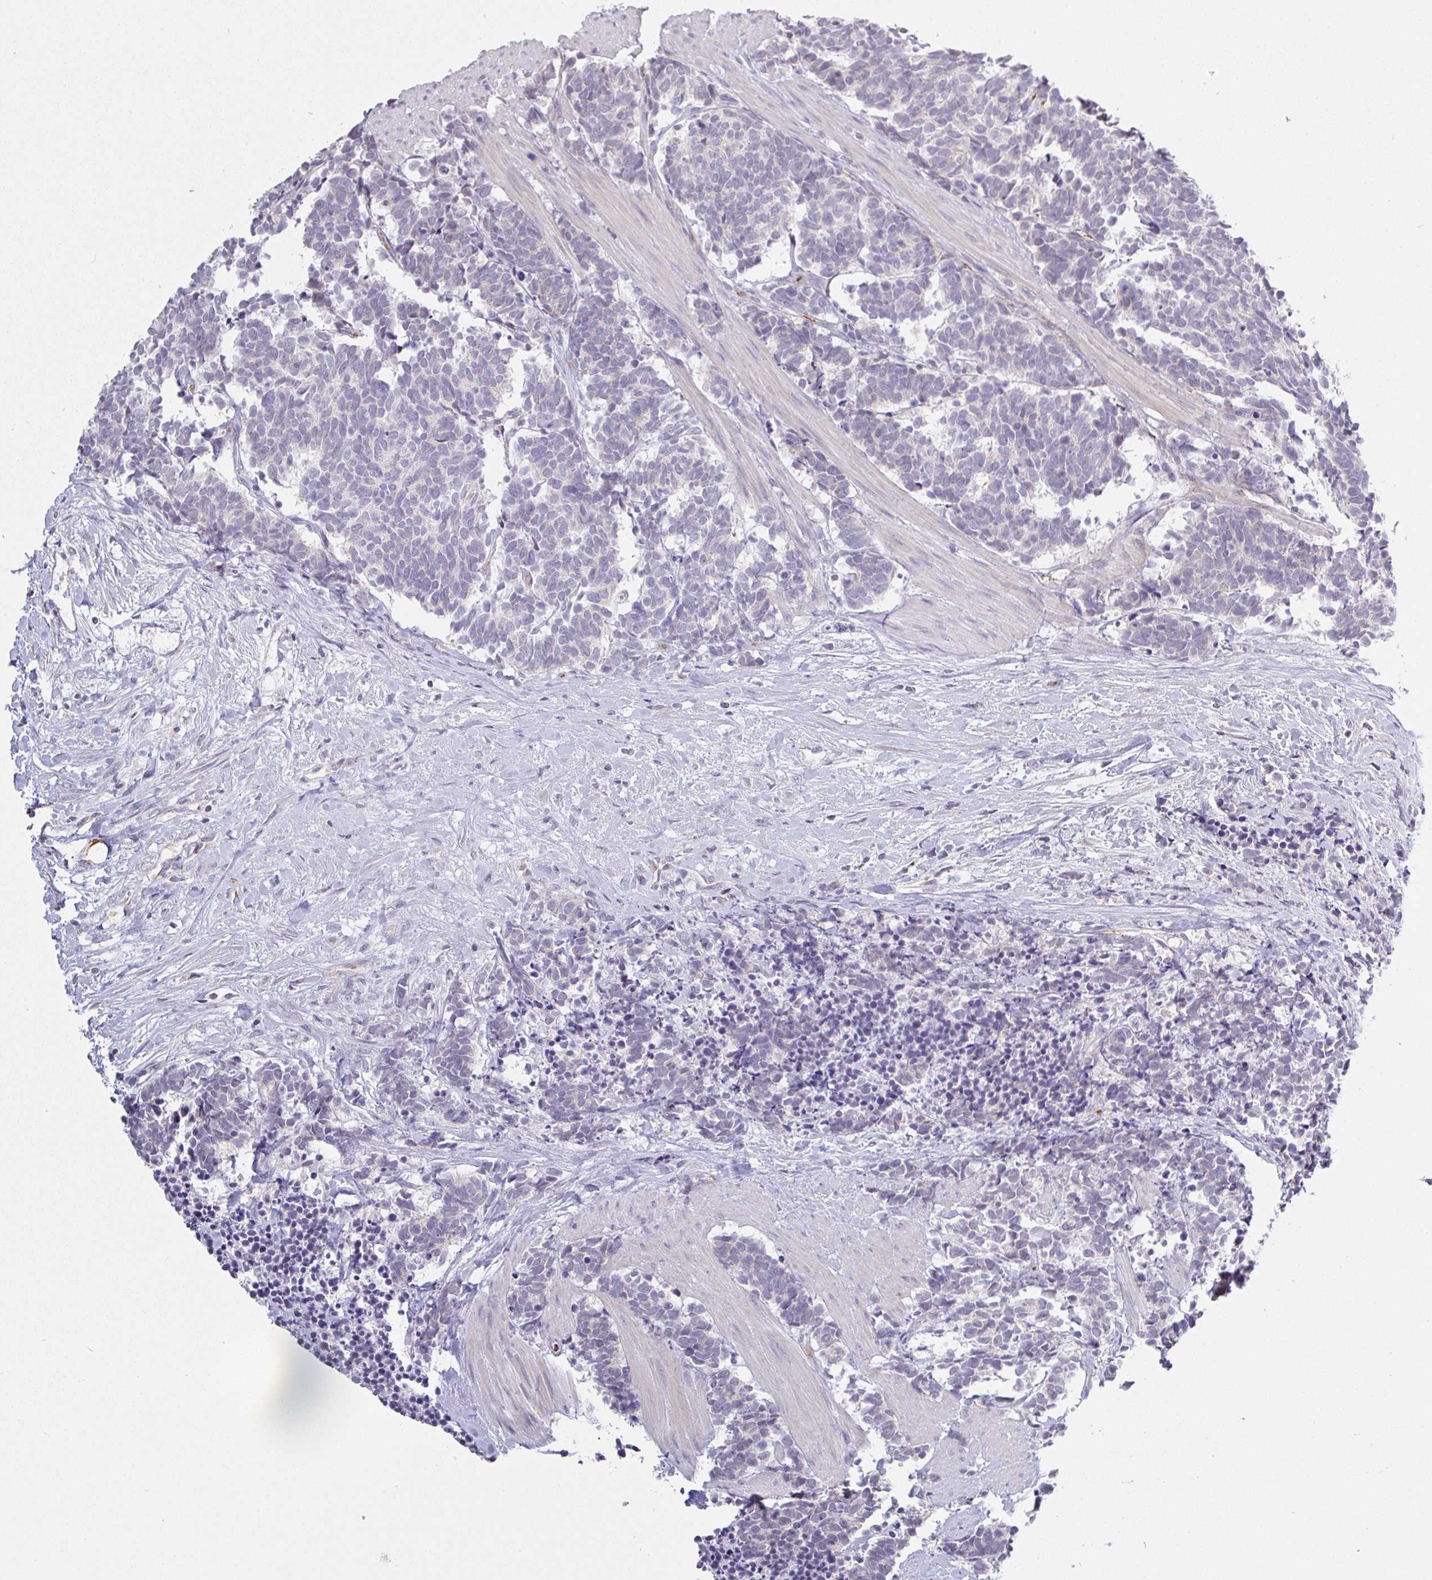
{"staining": {"intensity": "negative", "quantity": "none", "location": "none"}, "tissue": "carcinoid", "cell_type": "Tumor cells", "image_type": "cancer", "snomed": [{"axis": "morphology", "description": "Carcinoma, NOS"}, {"axis": "morphology", "description": "Carcinoid, malignant, NOS"}, {"axis": "topography", "description": "Prostate"}], "caption": "Photomicrograph shows no significant protein expression in tumor cells of carcinoid.", "gene": "PLCD4", "patient": {"sex": "male", "age": 57}}